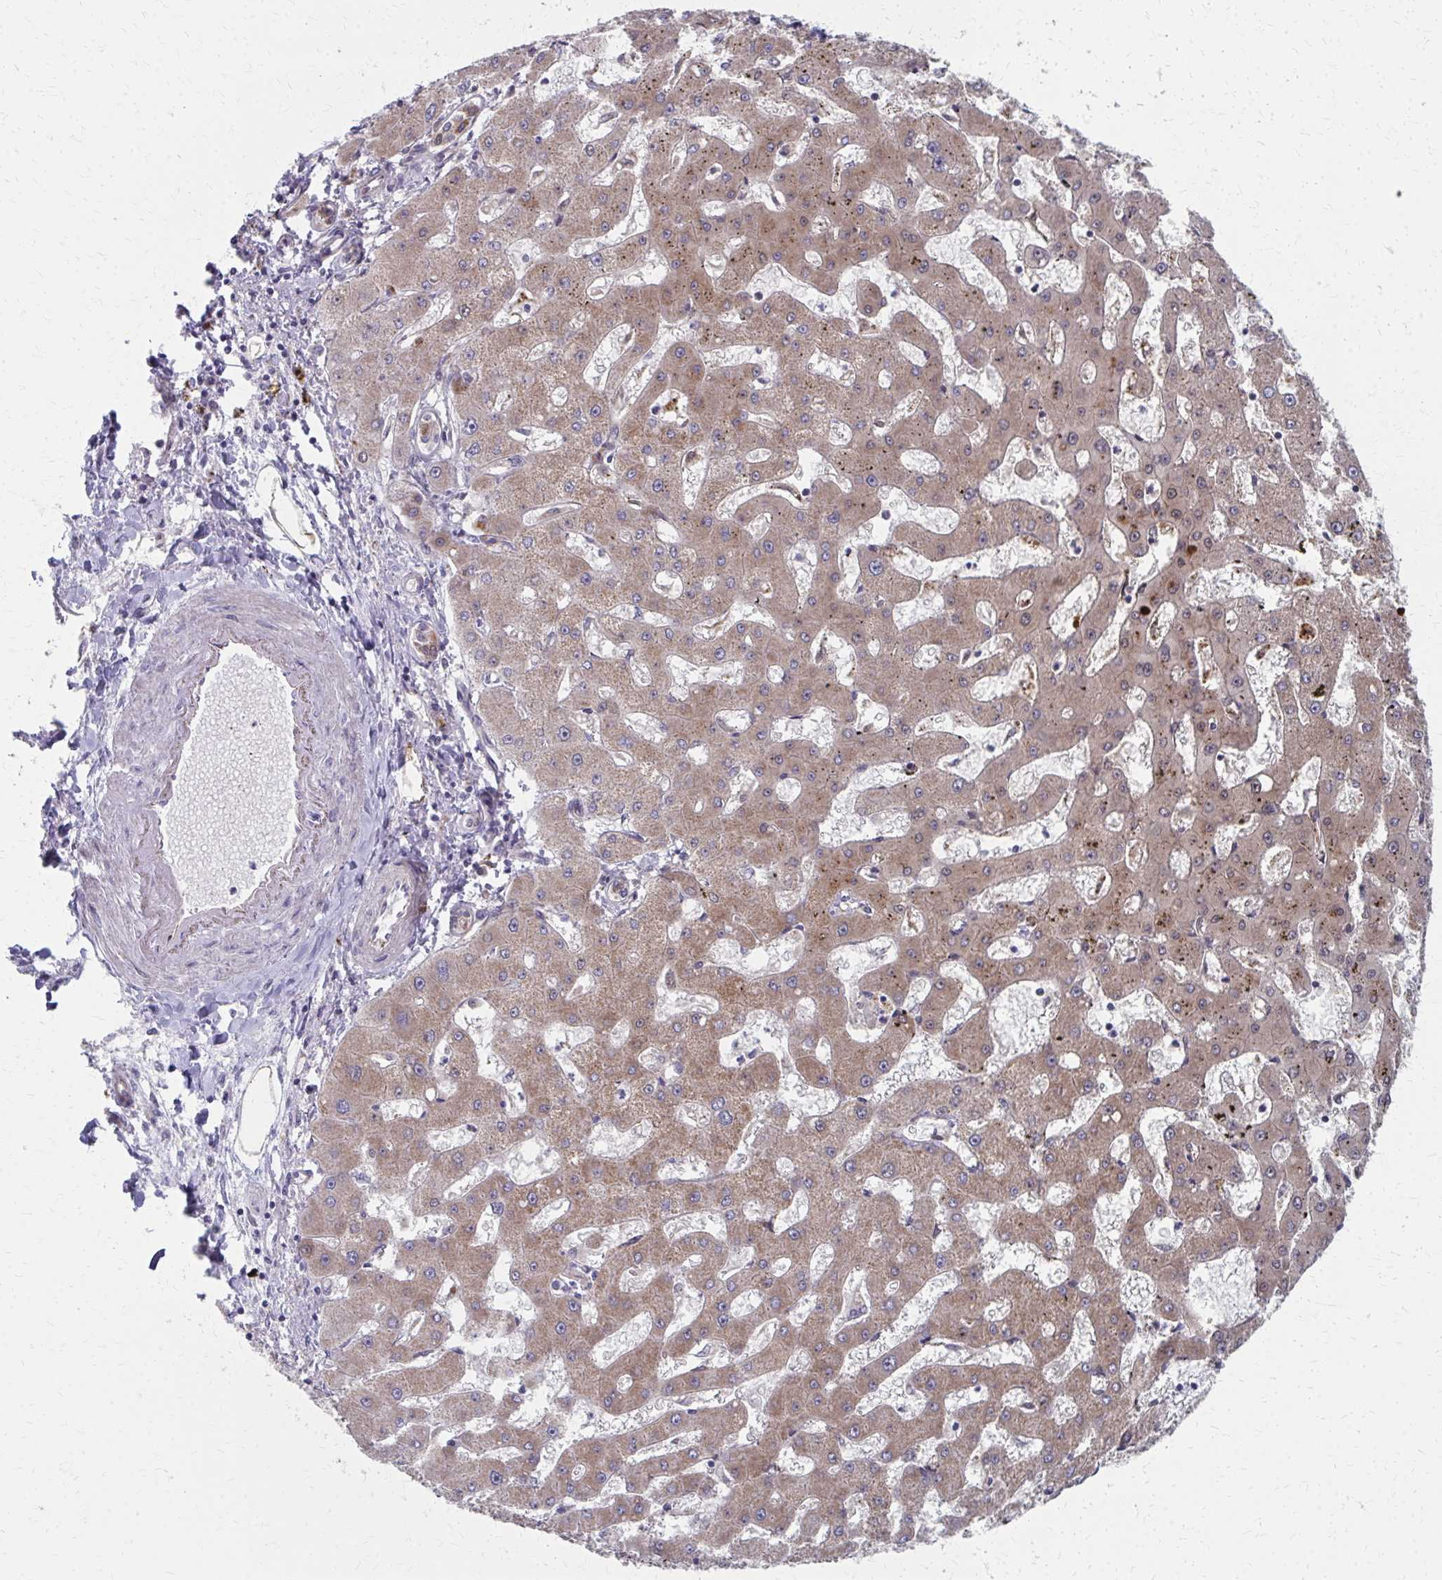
{"staining": {"intensity": "moderate", "quantity": ">75%", "location": "cytoplasmic/membranous"}, "tissue": "liver cancer", "cell_type": "Tumor cells", "image_type": "cancer", "snomed": [{"axis": "morphology", "description": "Carcinoma, Hepatocellular, NOS"}, {"axis": "topography", "description": "Liver"}], "caption": "Liver hepatocellular carcinoma stained with DAB (3,3'-diaminobenzidine) immunohistochemistry (IHC) shows medium levels of moderate cytoplasmic/membranous expression in about >75% of tumor cells. (Brightfield microscopy of DAB IHC at high magnification).", "gene": "FAHD1", "patient": {"sex": "male", "age": 67}}